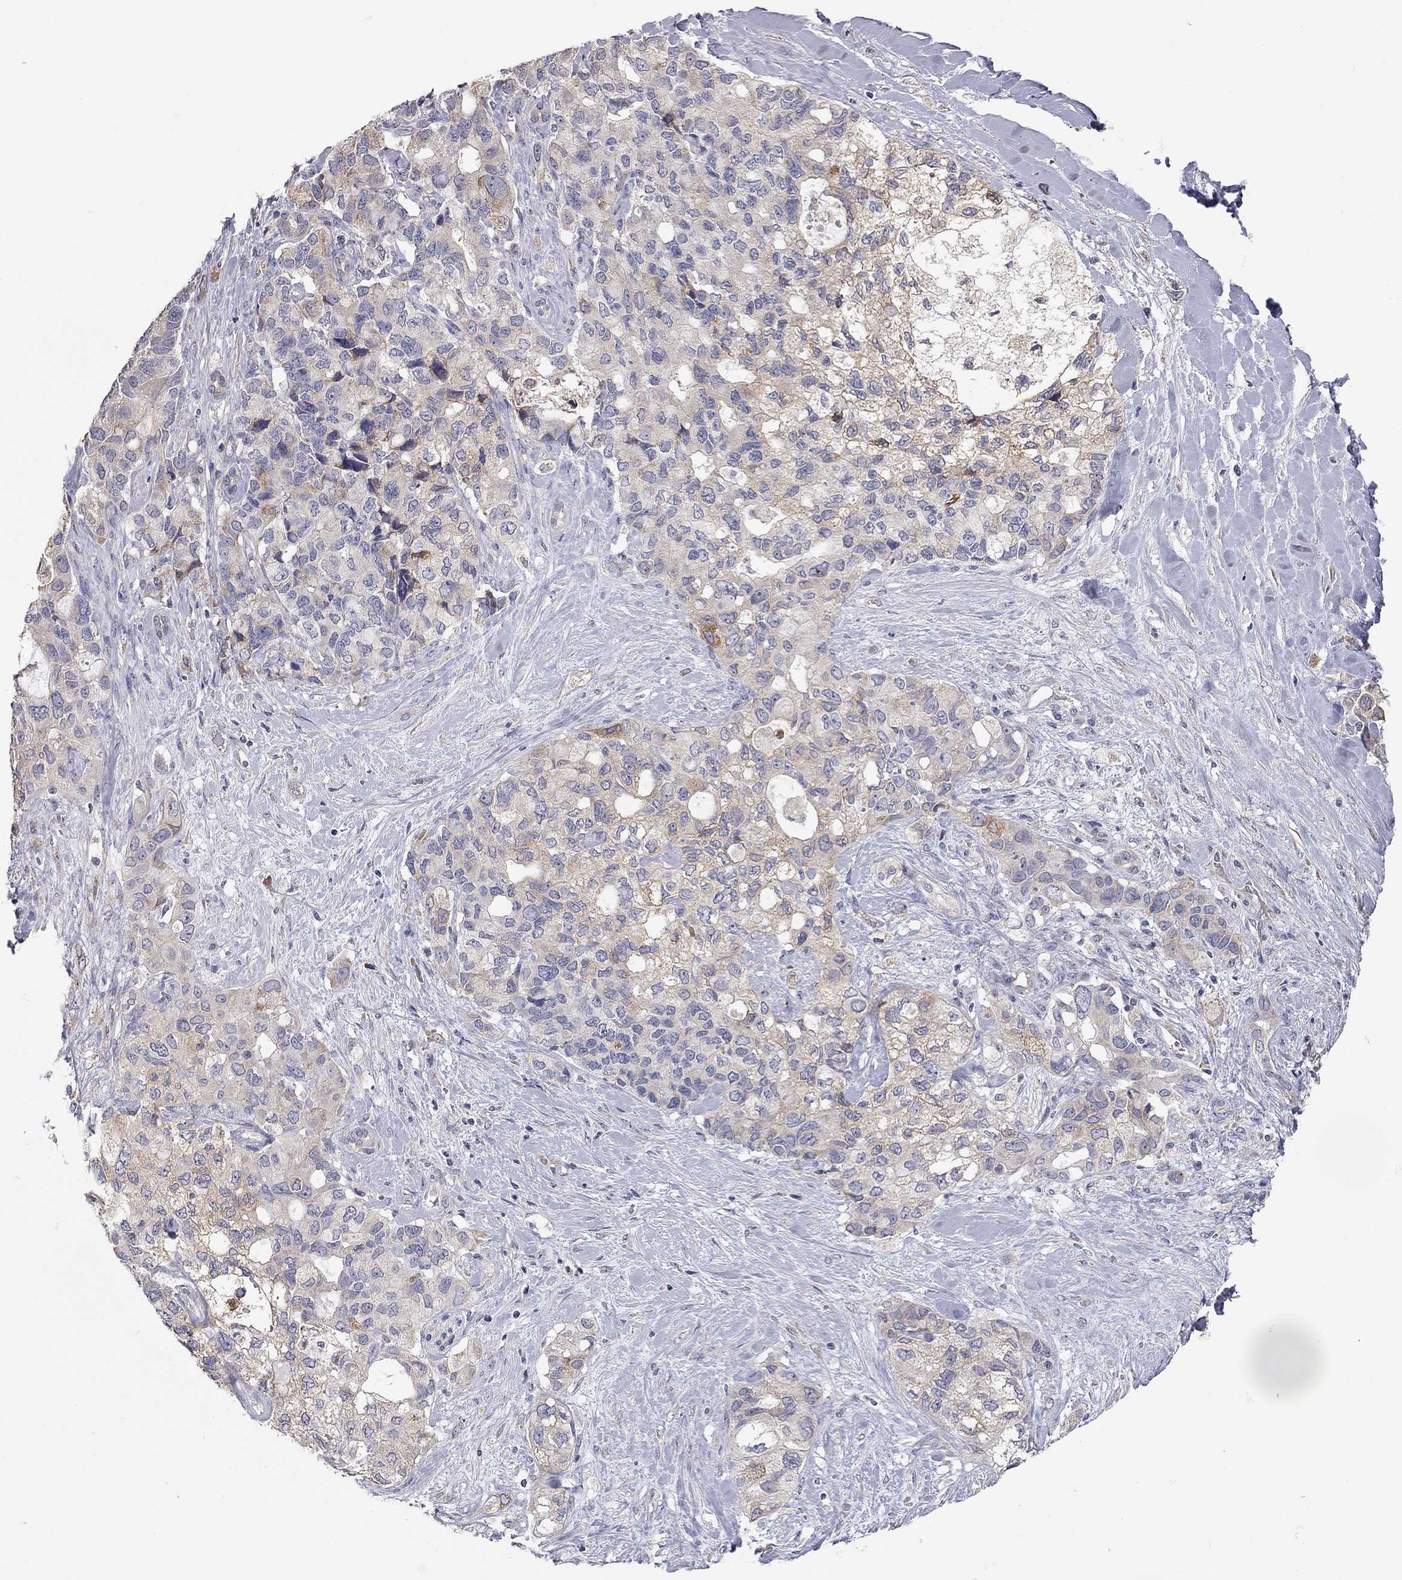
{"staining": {"intensity": "weak", "quantity": "25%-75%", "location": "cytoplasmic/membranous"}, "tissue": "pancreatic cancer", "cell_type": "Tumor cells", "image_type": "cancer", "snomed": [{"axis": "morphology", "description": "Adenocarcinoma, NOS"}, {"axis": "topography", "description": "Pancreas"}], "caption": "Immunohistochemical staining of human pancreatic cancer (adenocarcinoma) displays low levels of weak cytoplasmic/membranous protein positivity in about 25%-75% of tumor cells.", "gene": "XAGE2", "patient": {"sex": "female", "age": 56}}